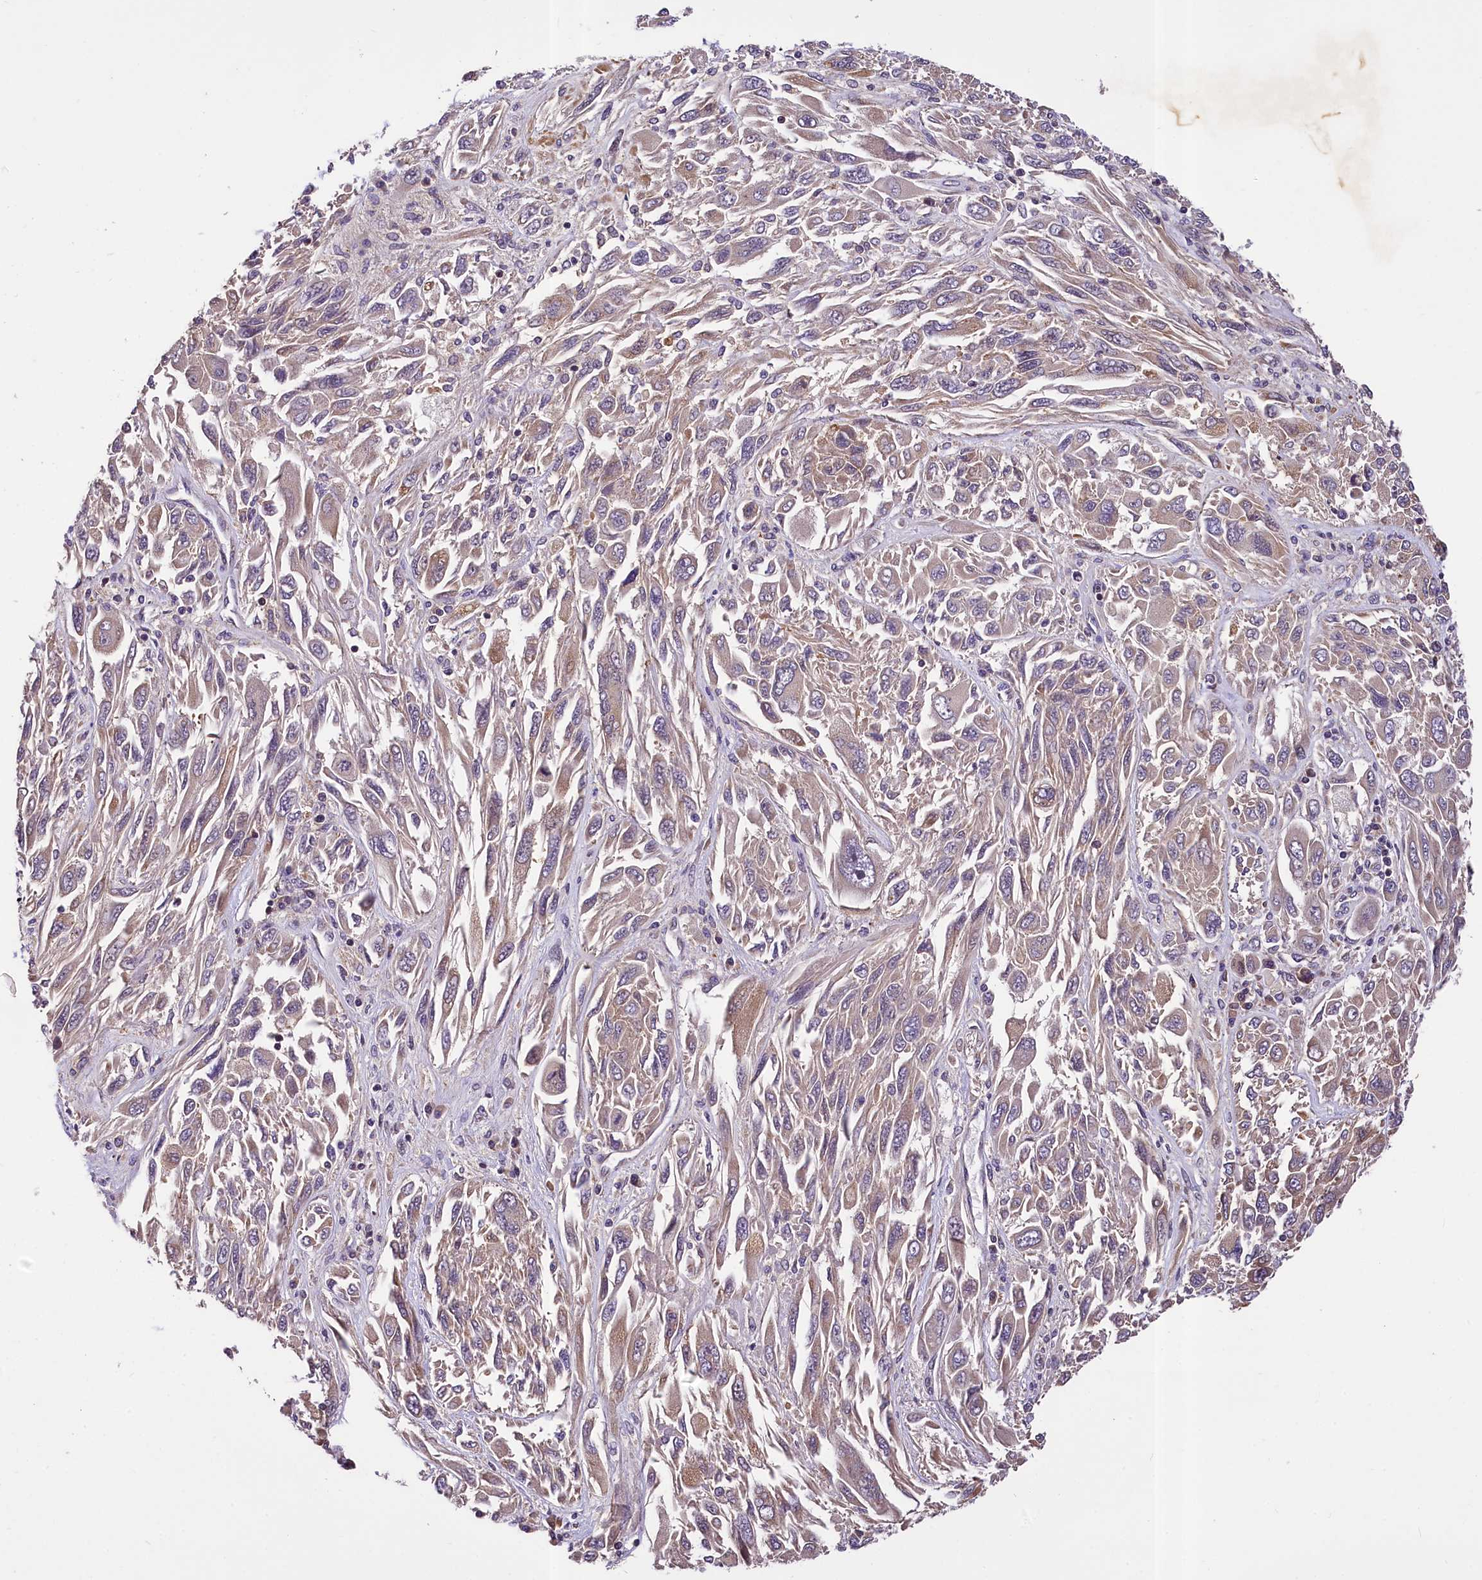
{"staining": {"intensity": "moderate", "quantity": ">75%", "location": "cytoplasmic/membranous"}, "tissue": "melanoma", "cell_type": "Tumor cells", "image_type": "cancer", "snomed": [{"axis": "morphology", "description": "Malignant melanoma, NOS"}, {"axis": "topography", "description": "Skin"}], "caption": "A histopathology image of malignant melanoma stained for a protein exhibits moderate cytoplasmic/membranous brown staining in tumor cells.", "gene": "SUPV3L1", "patient": {"sex": "female", "age": 91}}